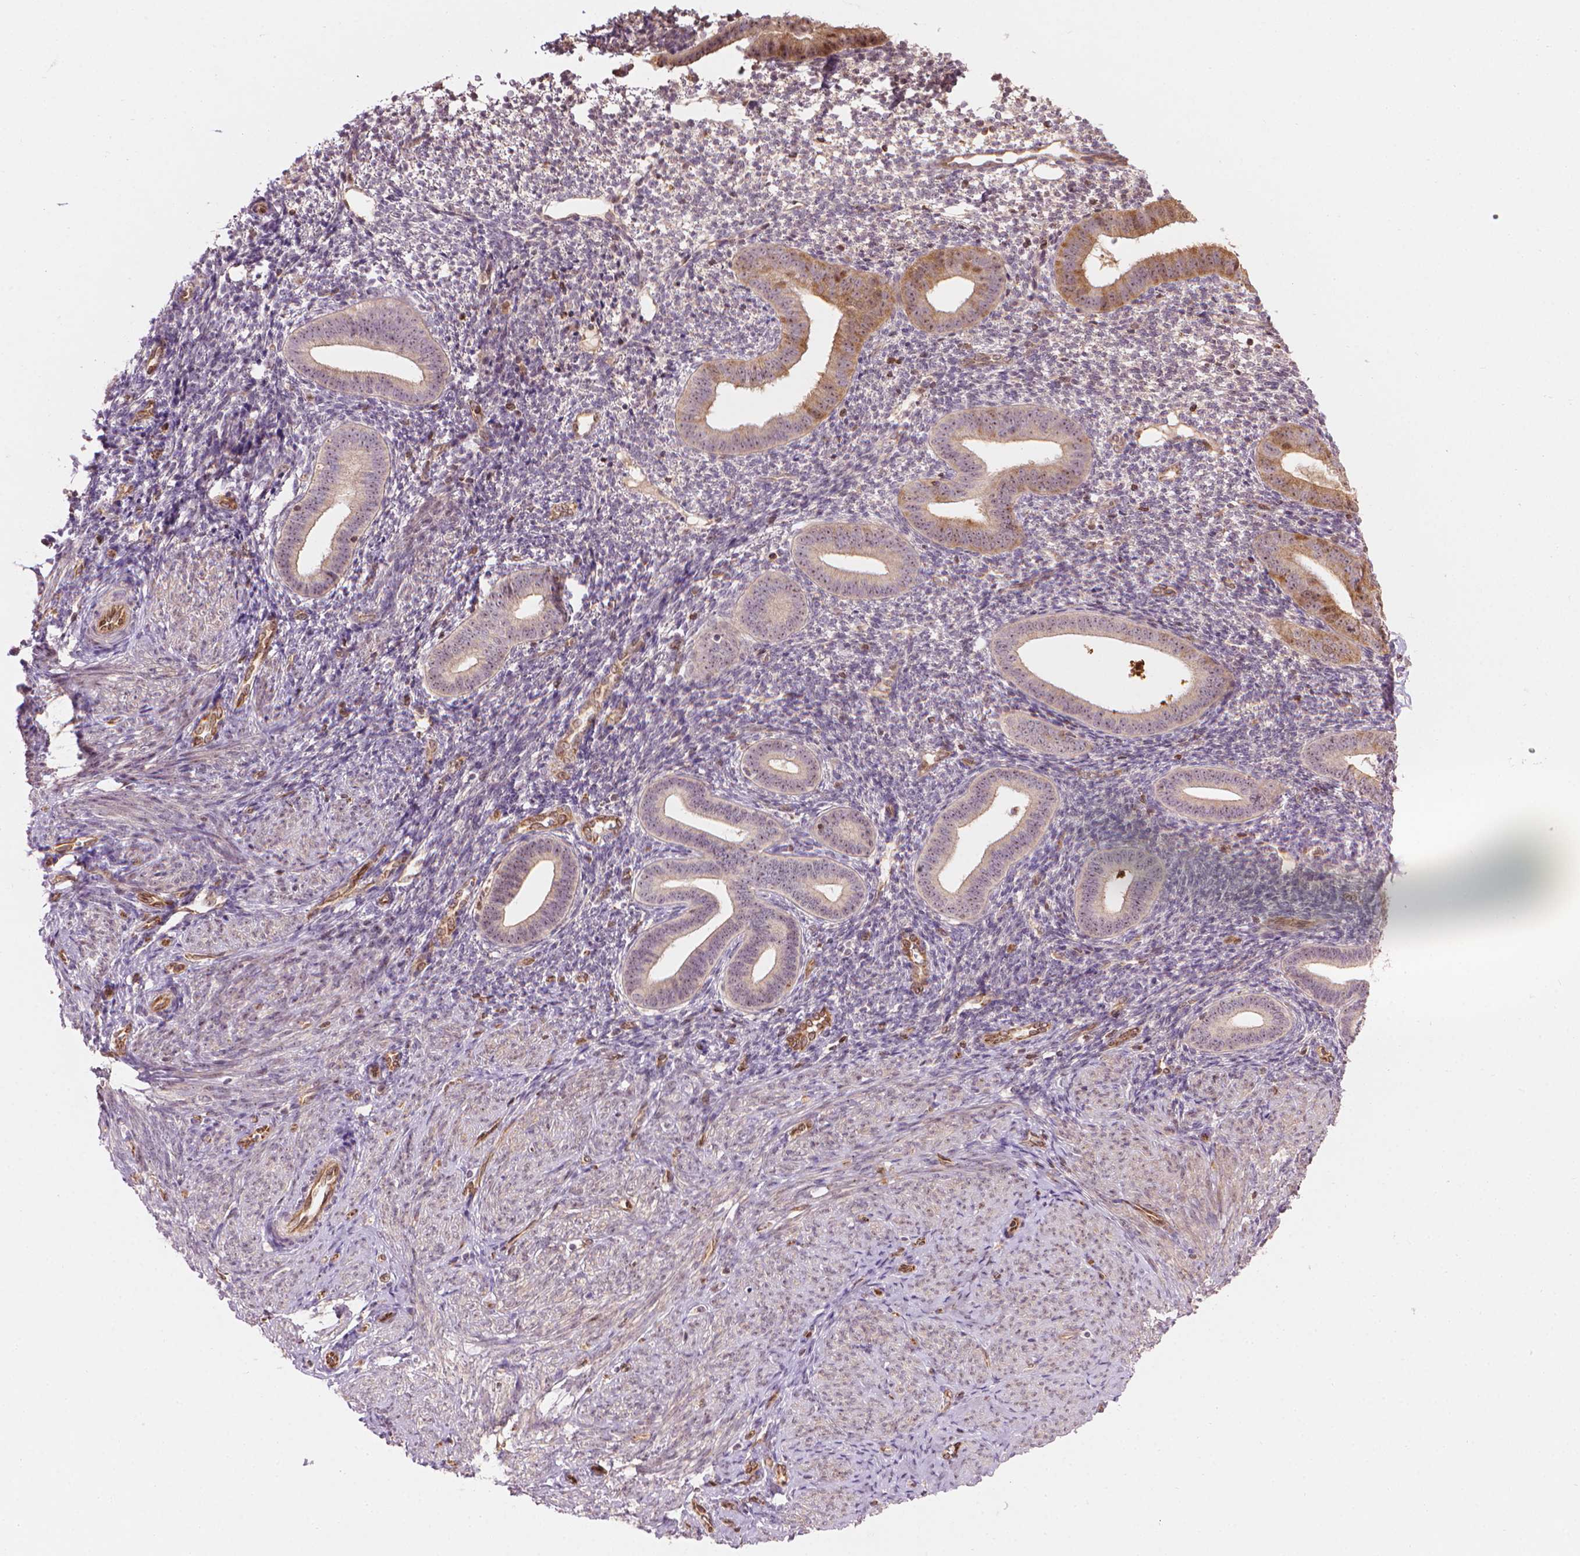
{"staining": {"intensity": "negative", "quantity": "none", "location": "none"}, "tissue": "endometrium", "cell_type": "Cells in endometrial stroma", "image_type": "normal", "snomed": [{"axis": "morphology", "description": "Normal tissue, NOS"}, {"axis": "topography", "description": "Endometrium"}], "caption": "Immunohistochemical staining of normal human endometrium reveals no significant expression in cells in endometrial stroma.", "gene": "SMC2", "patient": {"sex": "female", "age": 40}}